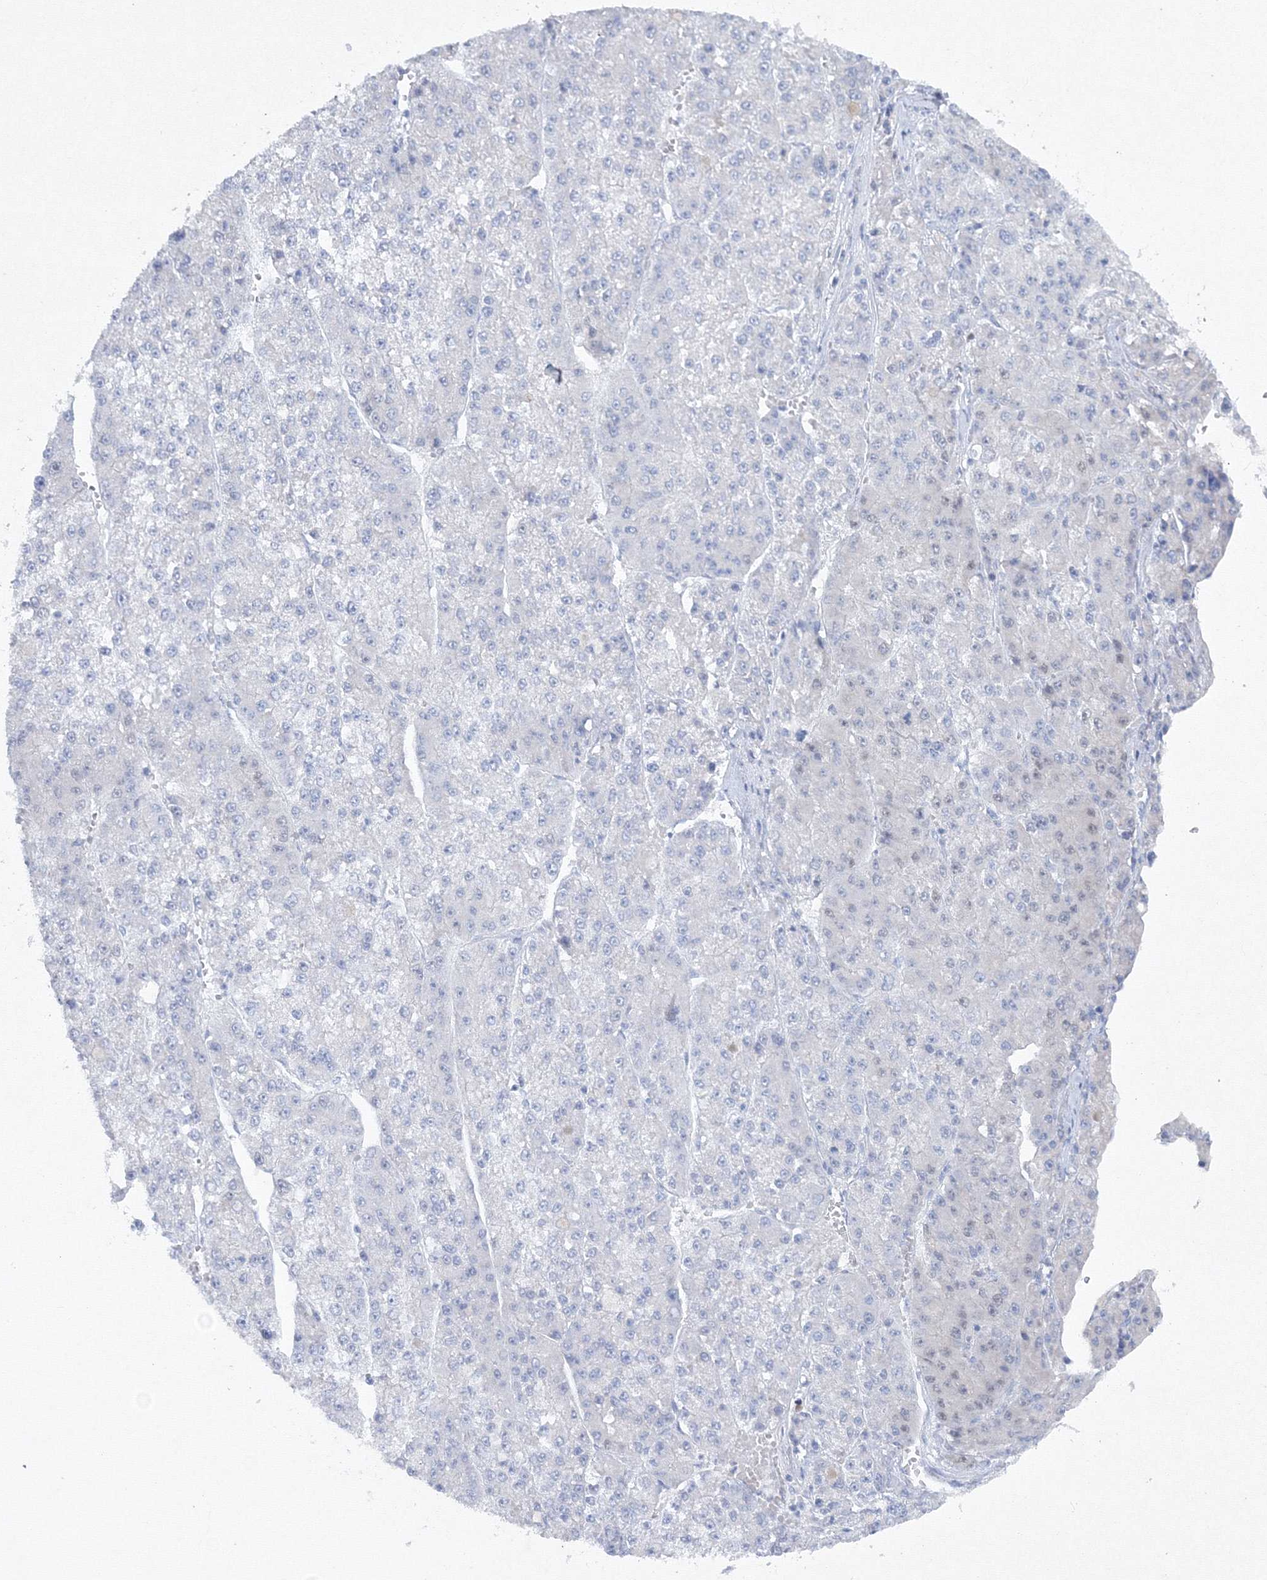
{"staining": {"intensity": "negative", "quantity": "none", "location": "none"}, "tissue": "liver cancer", "cell_type": "Tumor cells", "image_type": "cancer", "snomed": [{"axis": "morphology", "description": "Carcinoma, Hepatocellular, NOS"}, {"axis": "topography", "description": "Liver"}], "caption": "DAB immunohistochemical staining of liver cancer (hepatocellular carcinoma) reveals no significant positivity in tumor cells.", "gene": "GCKR", "patient": {"sex": "female", "age": 73}}